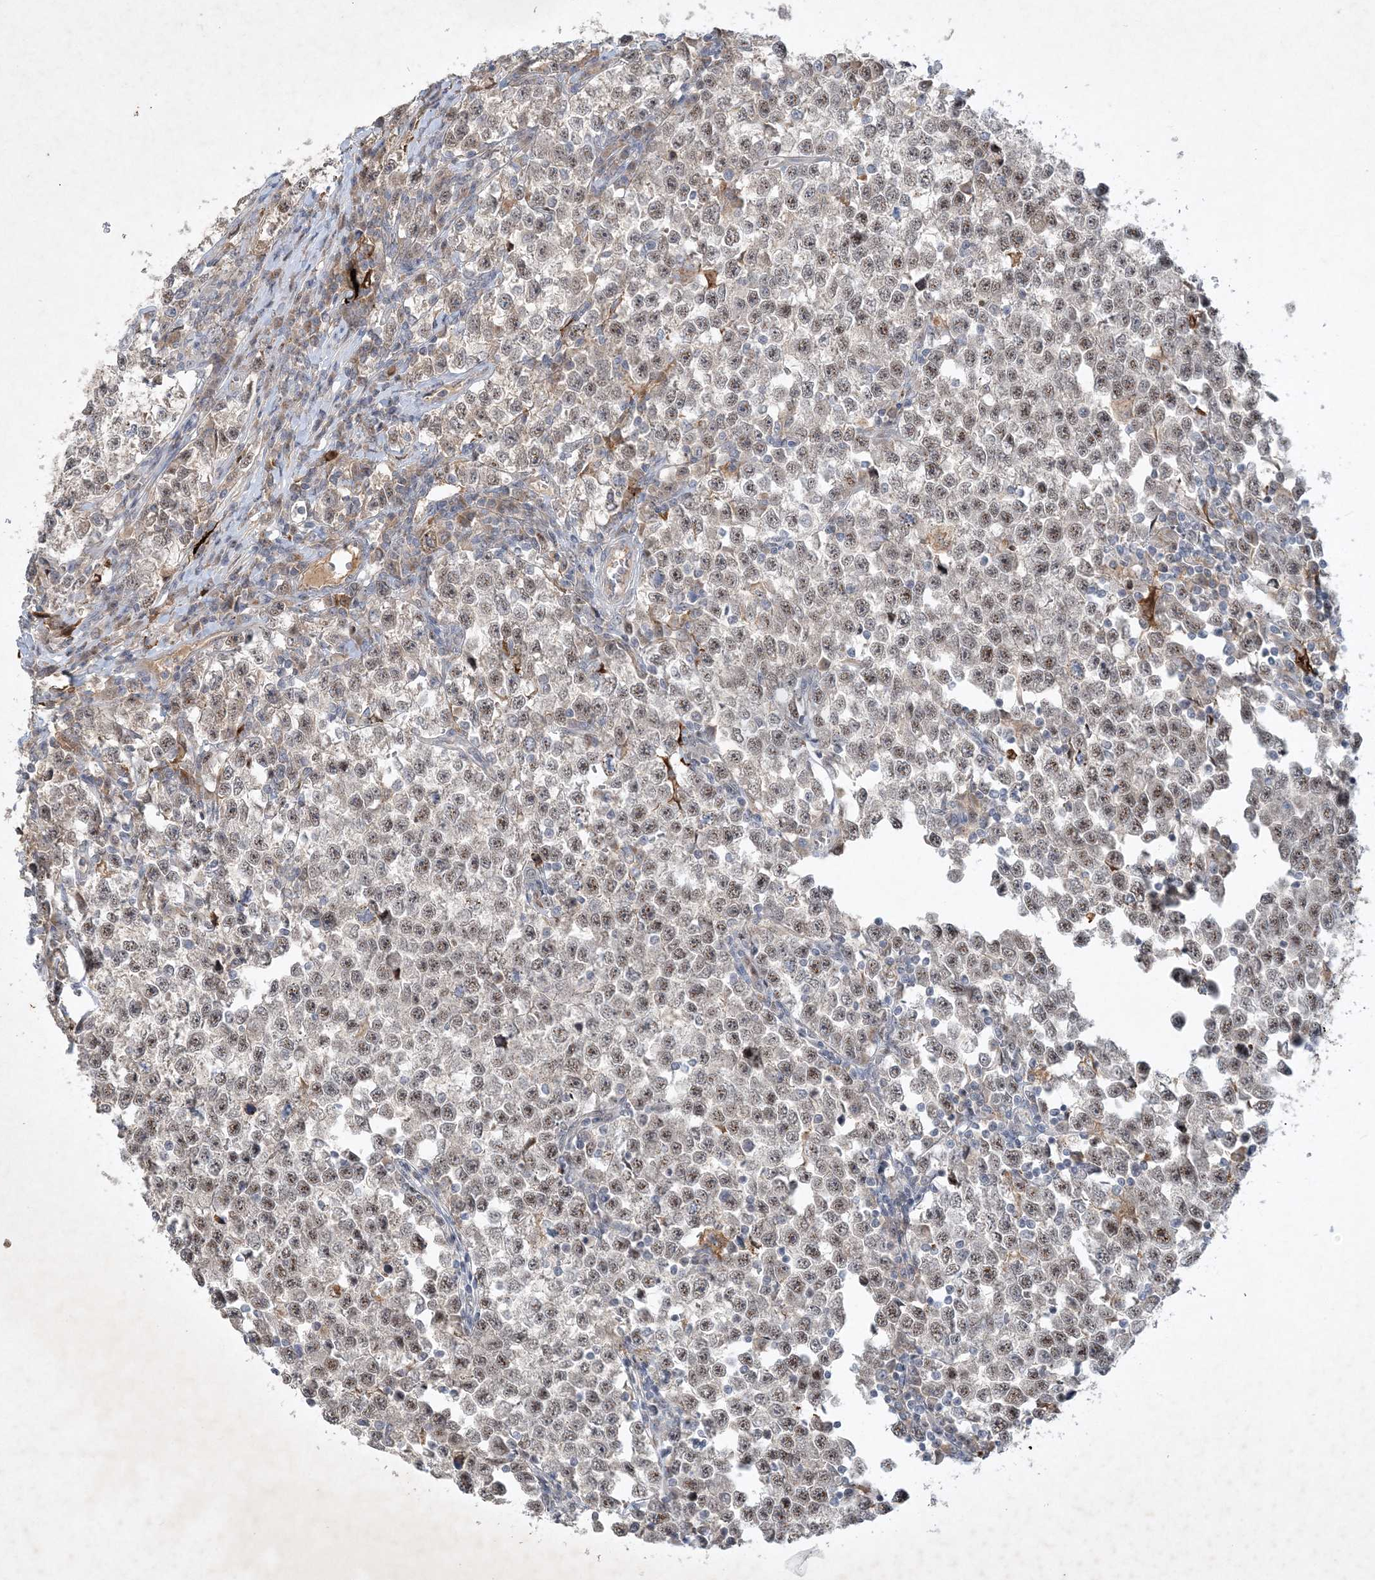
{"staining": {"intensity": "weak", "quantity": ">75%", "location": "nuclear"}, "tissue": "testis cancer", "cell_type": "Tumor cells", "image_type": "cancer", "snomed": [{"axis": "morphology", "description": "Normal tissue, NOS"}, {"axis": "morphology", "description": "Seminoma, NOS"}, {"axis": "topography", "description": "Testis"}], "caption": "This image reveals testis cancer (seminoma) stained with immunohistochemistry (IHC) to label a protein in brown. The nuclear of tumor cells show weak positivity for the protein. Nuclei are counter-stained blue.", "gene": "THG1L", "patient": {"sex": "male", "age": 43}}